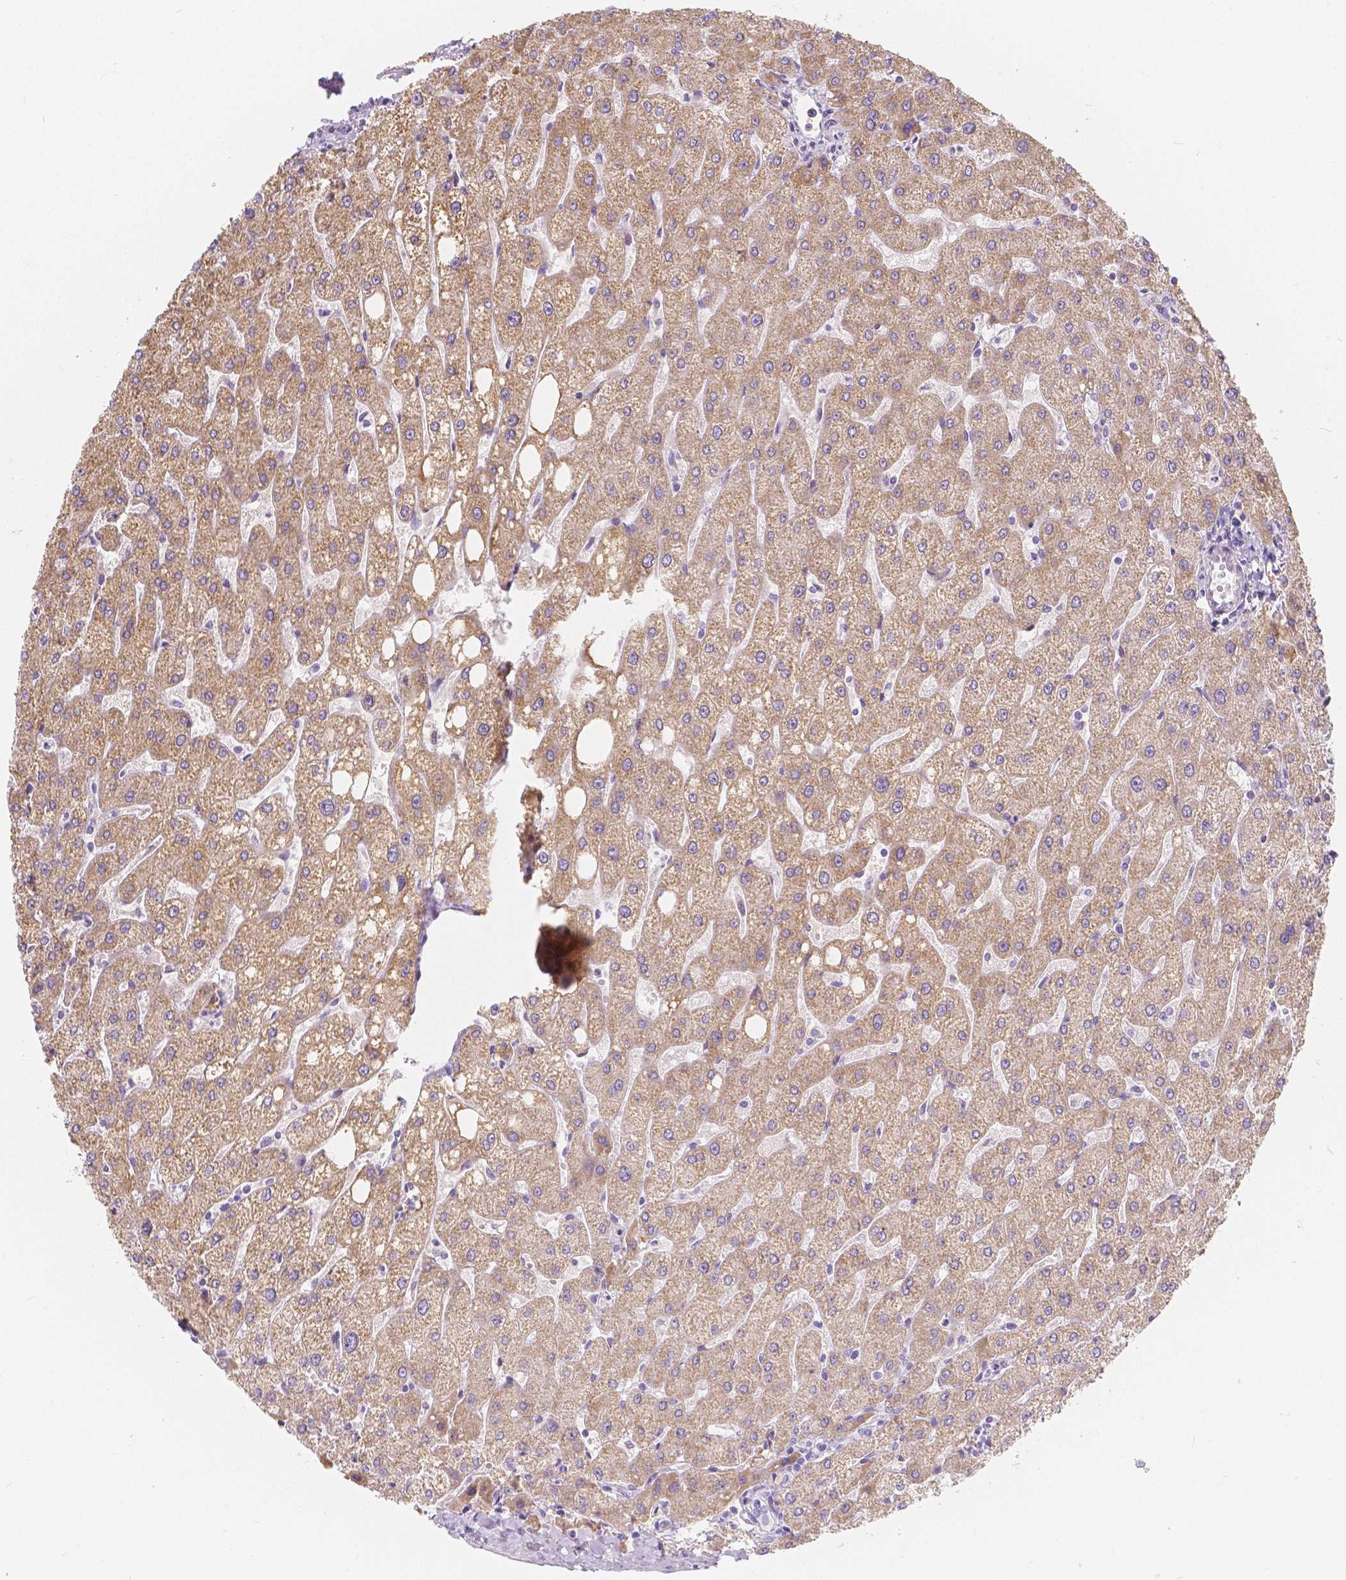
{"staining": {"intensity": "weak", "quantity": "25%-75%", "location": "cytoplasmic/membranous"}, "tissue": "liver", "cell_type": "Cholangiocytes", "image_type": "normal", "snomed": [{"axis": "morphology", "description": "Normal tissue, NOS"}, {"axis": "topography", "description": "Liver"}], "caption": "Immunohistochemical staining of normal human liver demonstrates 25%-75% levels of weak cytoplasmic/membranous protein expression in about 25%-75% of cholangiocytes.", "gene": "RNF186", "patient": {"sex": "male", "age": 67}}